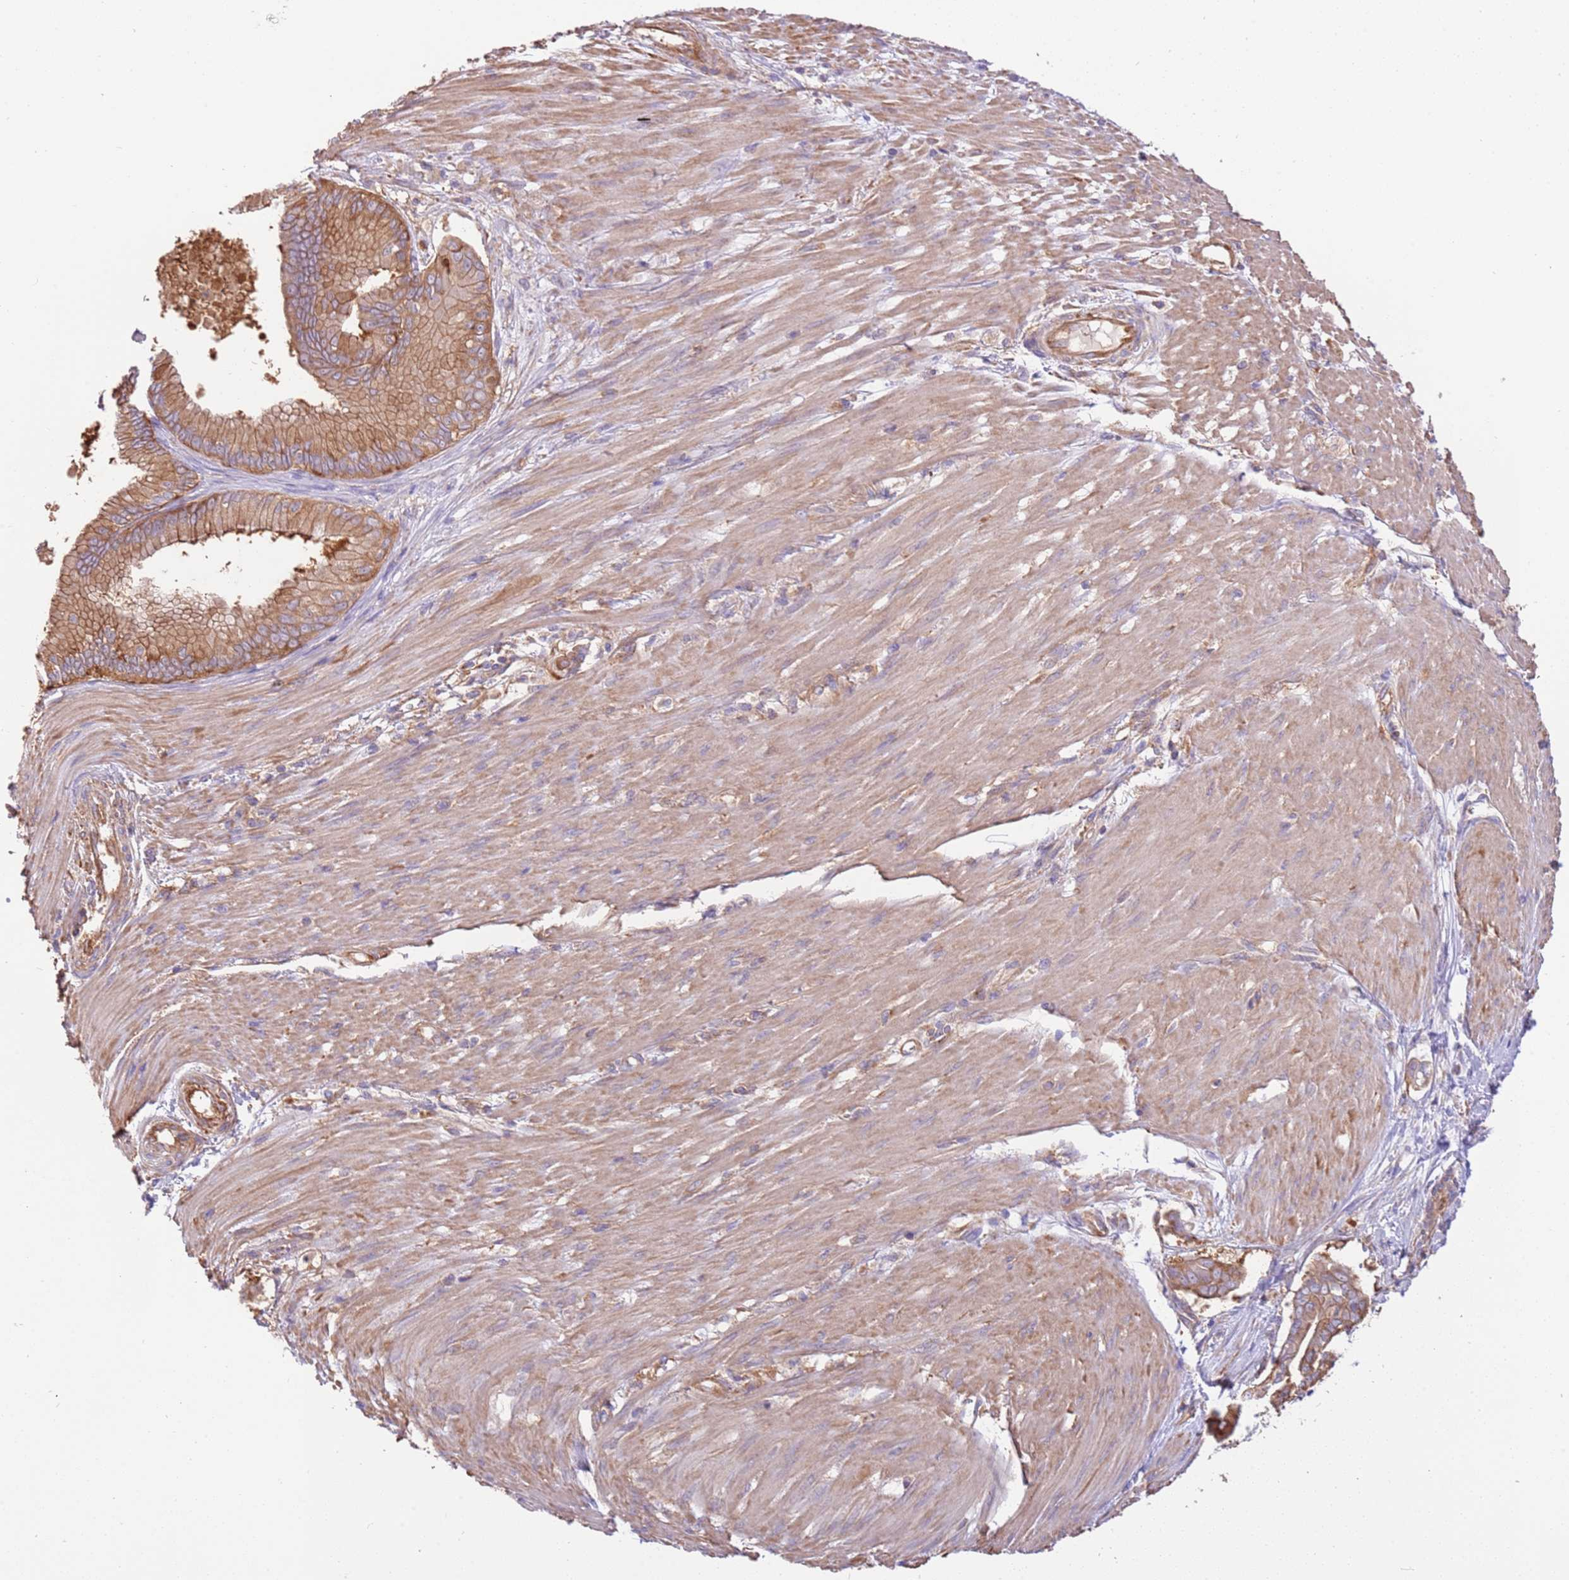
{"staining": {"intensity": "moderate", "quantity": ">75%", "location": "cytoplasmic/membranous"}, "tissue": "pancreatic cancer", "cell_type": "Tumor cells", "image_type": "cancer", "snomed": [{"axis": "morphology", "description": "Adenocarcinoma, NOS"}, {"axis": "topography", "description": "Pancreas"}], "caption": "About >75% of tumor cells in pancreatic cancer show moderate cytoplasmic/membranous protein staining as visualized by brown immunohistochemical staining.", "gene": "NAALADL1", "patient": {"sex": "male", "age": 71}}